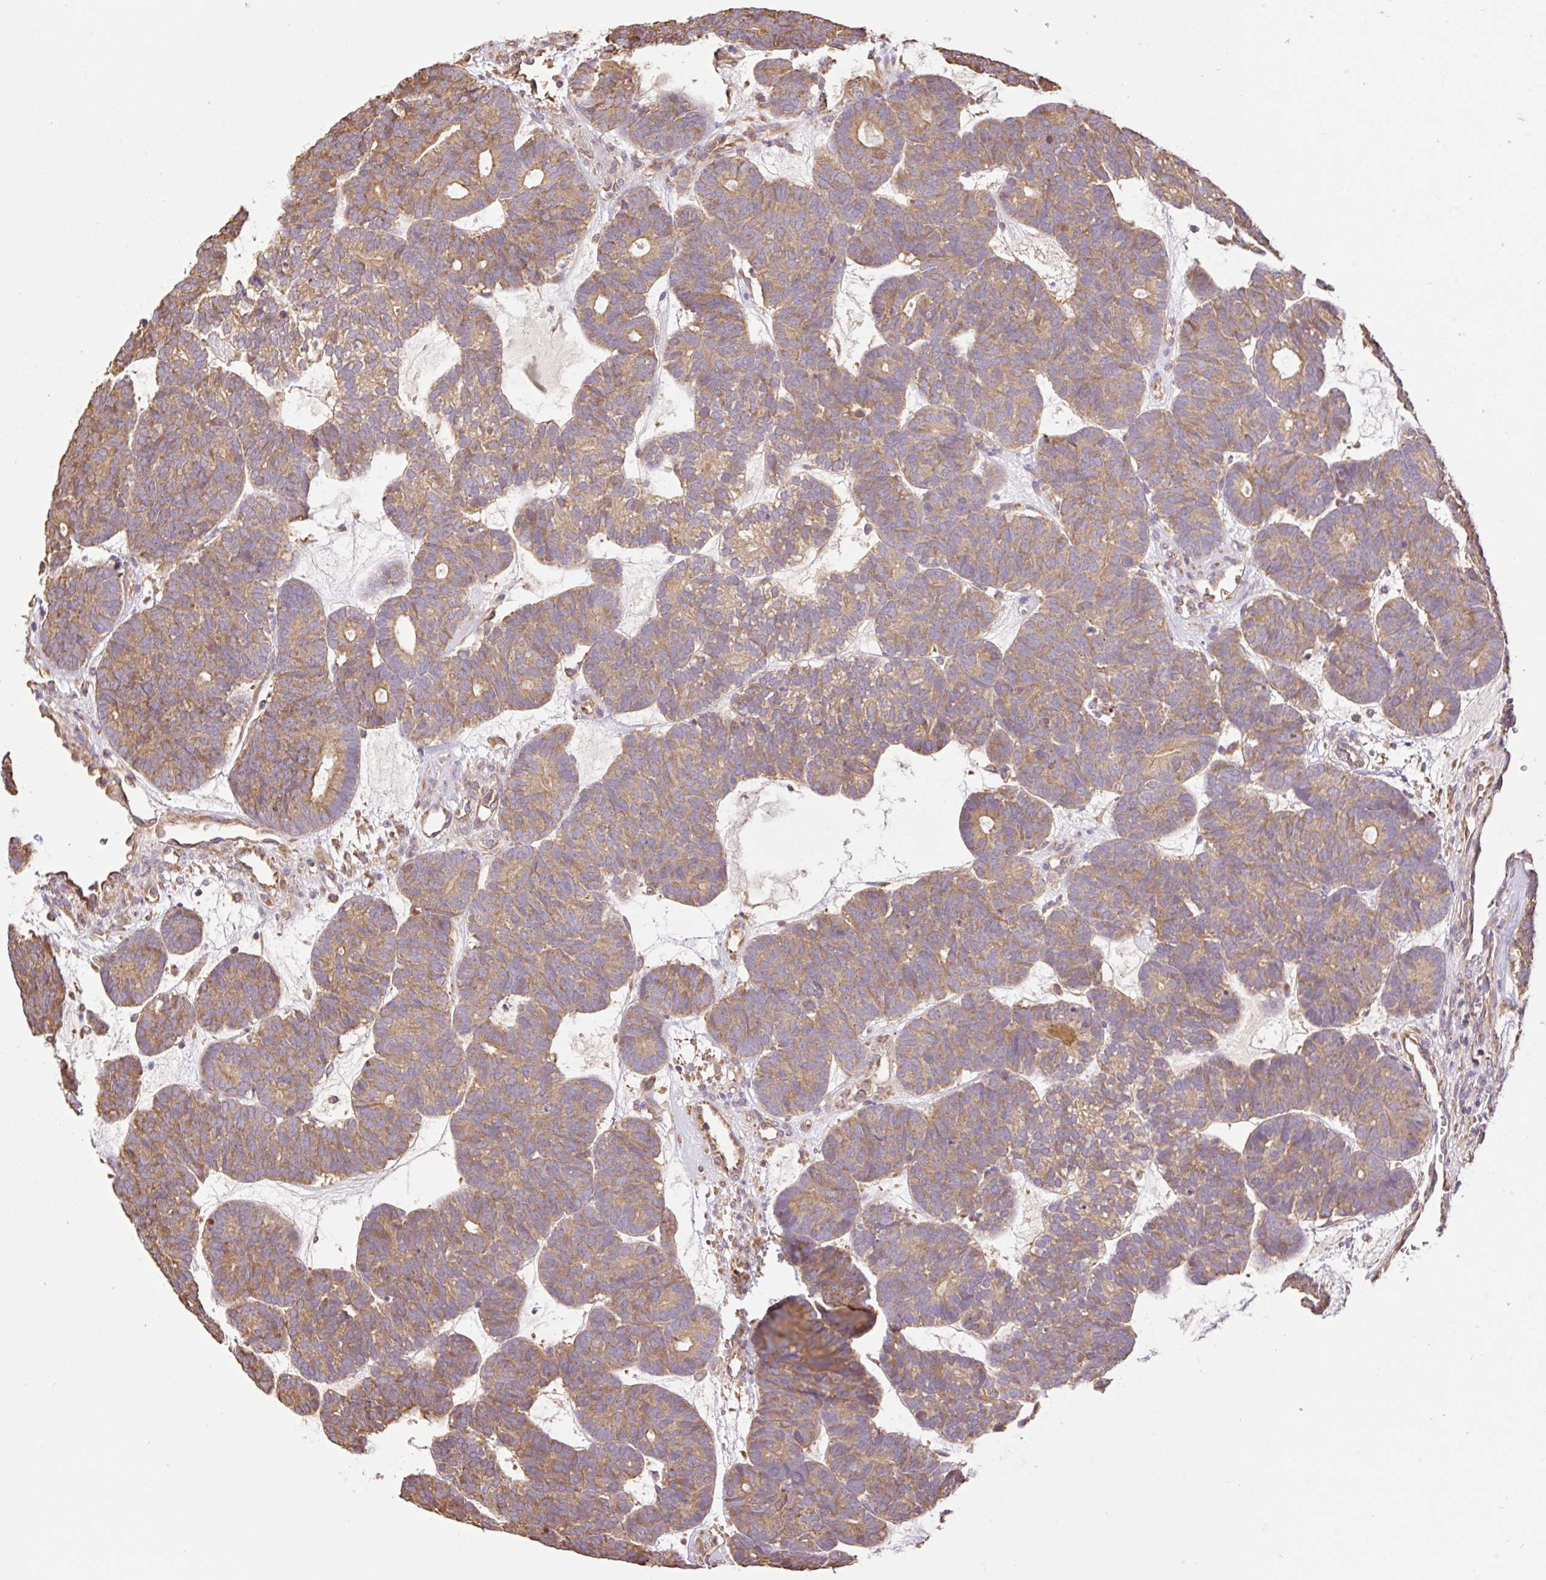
{"staining": {"intensity": "moderate", "quantity": ">75%", "location": "cytoplasmic/membranous"}, "tissue": "head and neck cancer", "cell_type": "Tumor cells", "image_type": "cancer", "snomed": [{"axis": "morphology", "description": "Adenocarcinoma, NOS"}, {"axis": "topography", "description": "Head-Neck"}], "caption": "Immunohistochemical staining of human head and neck cancer displays moderate cytoplasmic/membranous protein staining in approximately >75% of tumor cells. (DAB IHC with brightfield microscopy, high magnification).", "gene": "DESI1", "patient": {"sex": "female", "age": 81}}